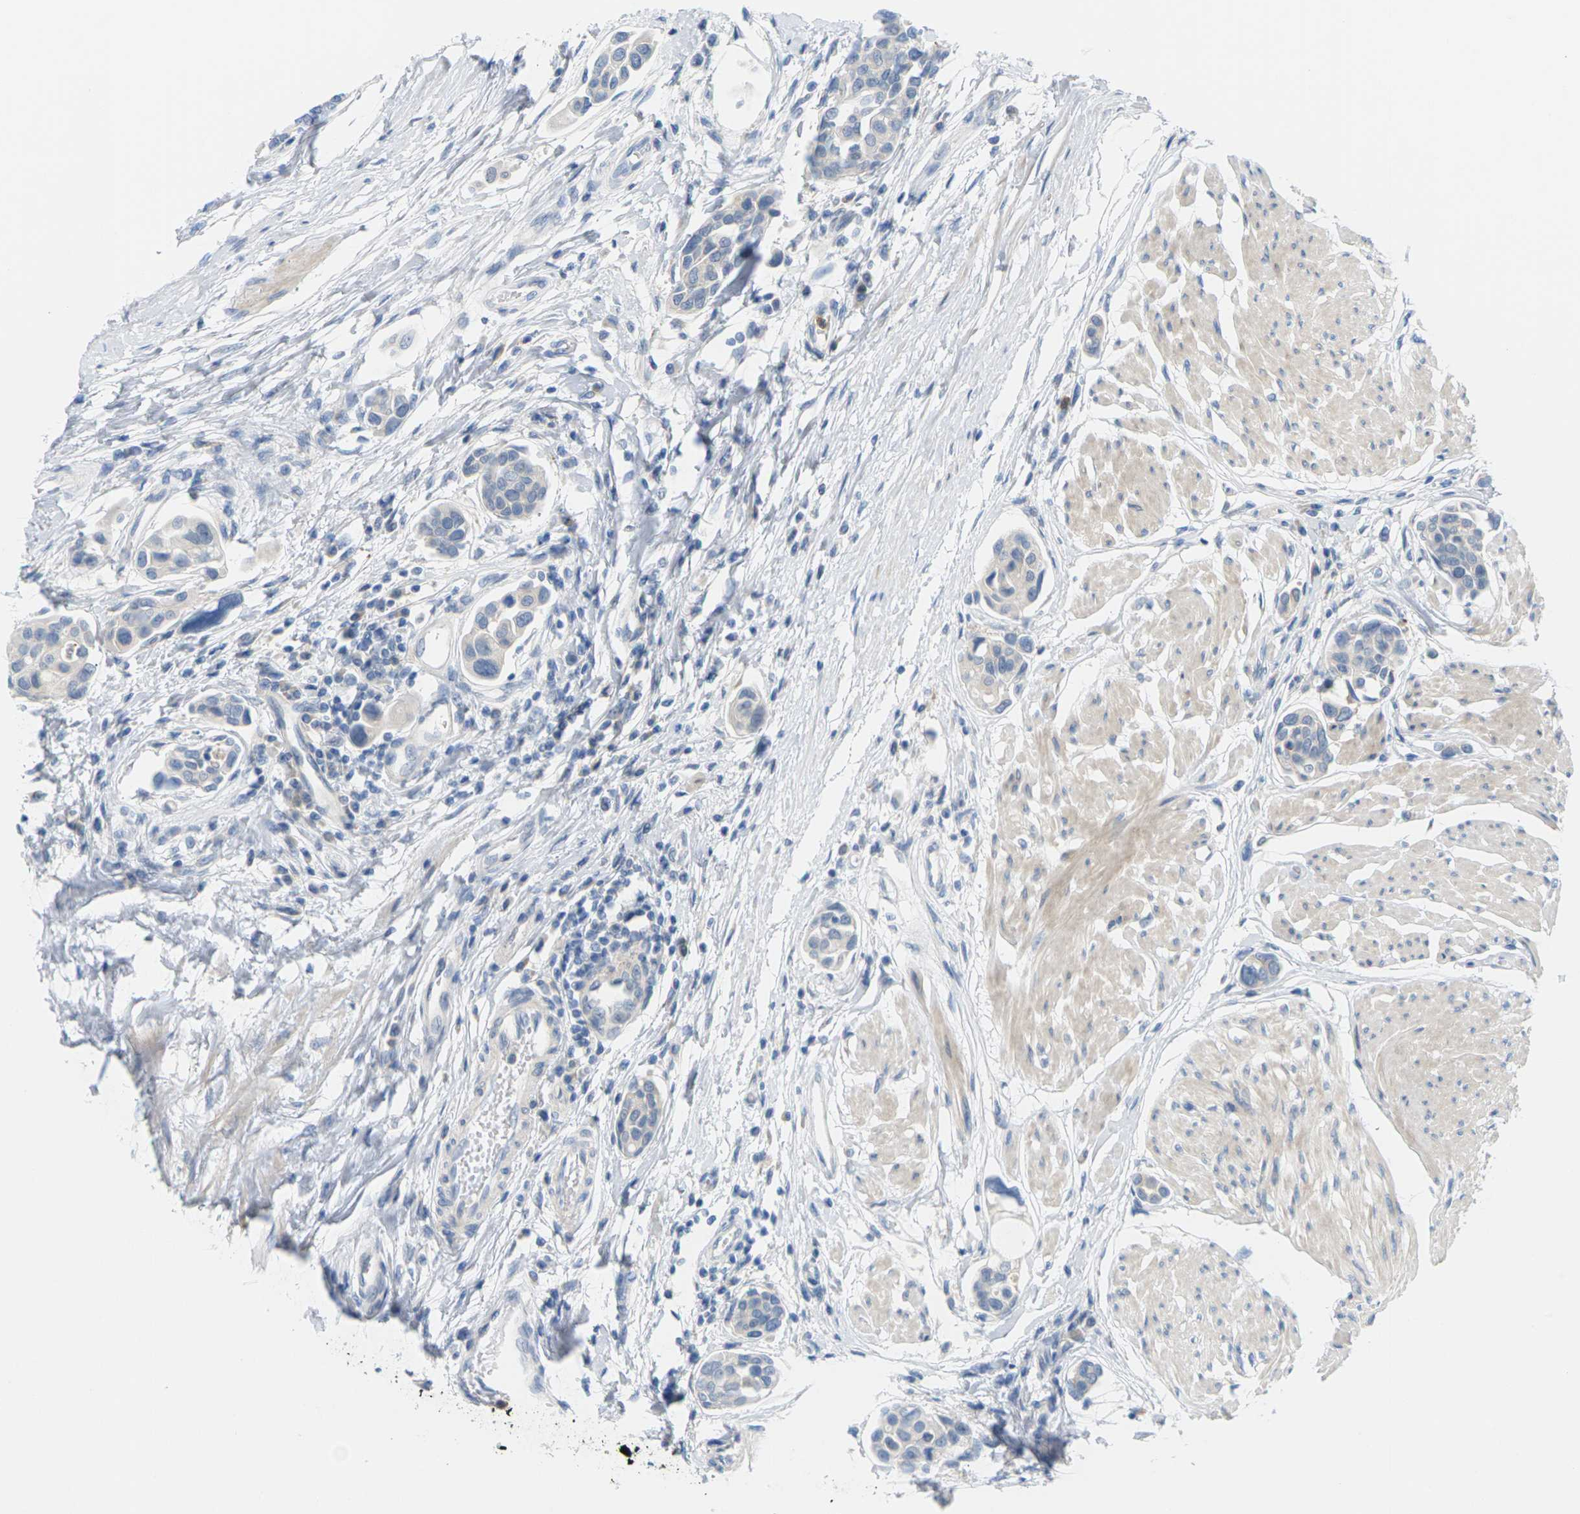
{"staining": {"intensity": "negative", "quantity": "none", "location": "none"}, "tissue": "urothelial cancer", "cell_type": "Tumor cells", "image_type": "cancer", "snomed": [{"axis": "morphology", "description": "Urothelial carcinoma, High grade"}, {"axis": "topography", "description": "Urinary bladder"}], "caption": "Immunohistochemical staining of urothelial cancer demonstrates no significant positivity in tumor cells.", "gene": "ROBO1", "patient": {"sex": "male", "age": 78}}